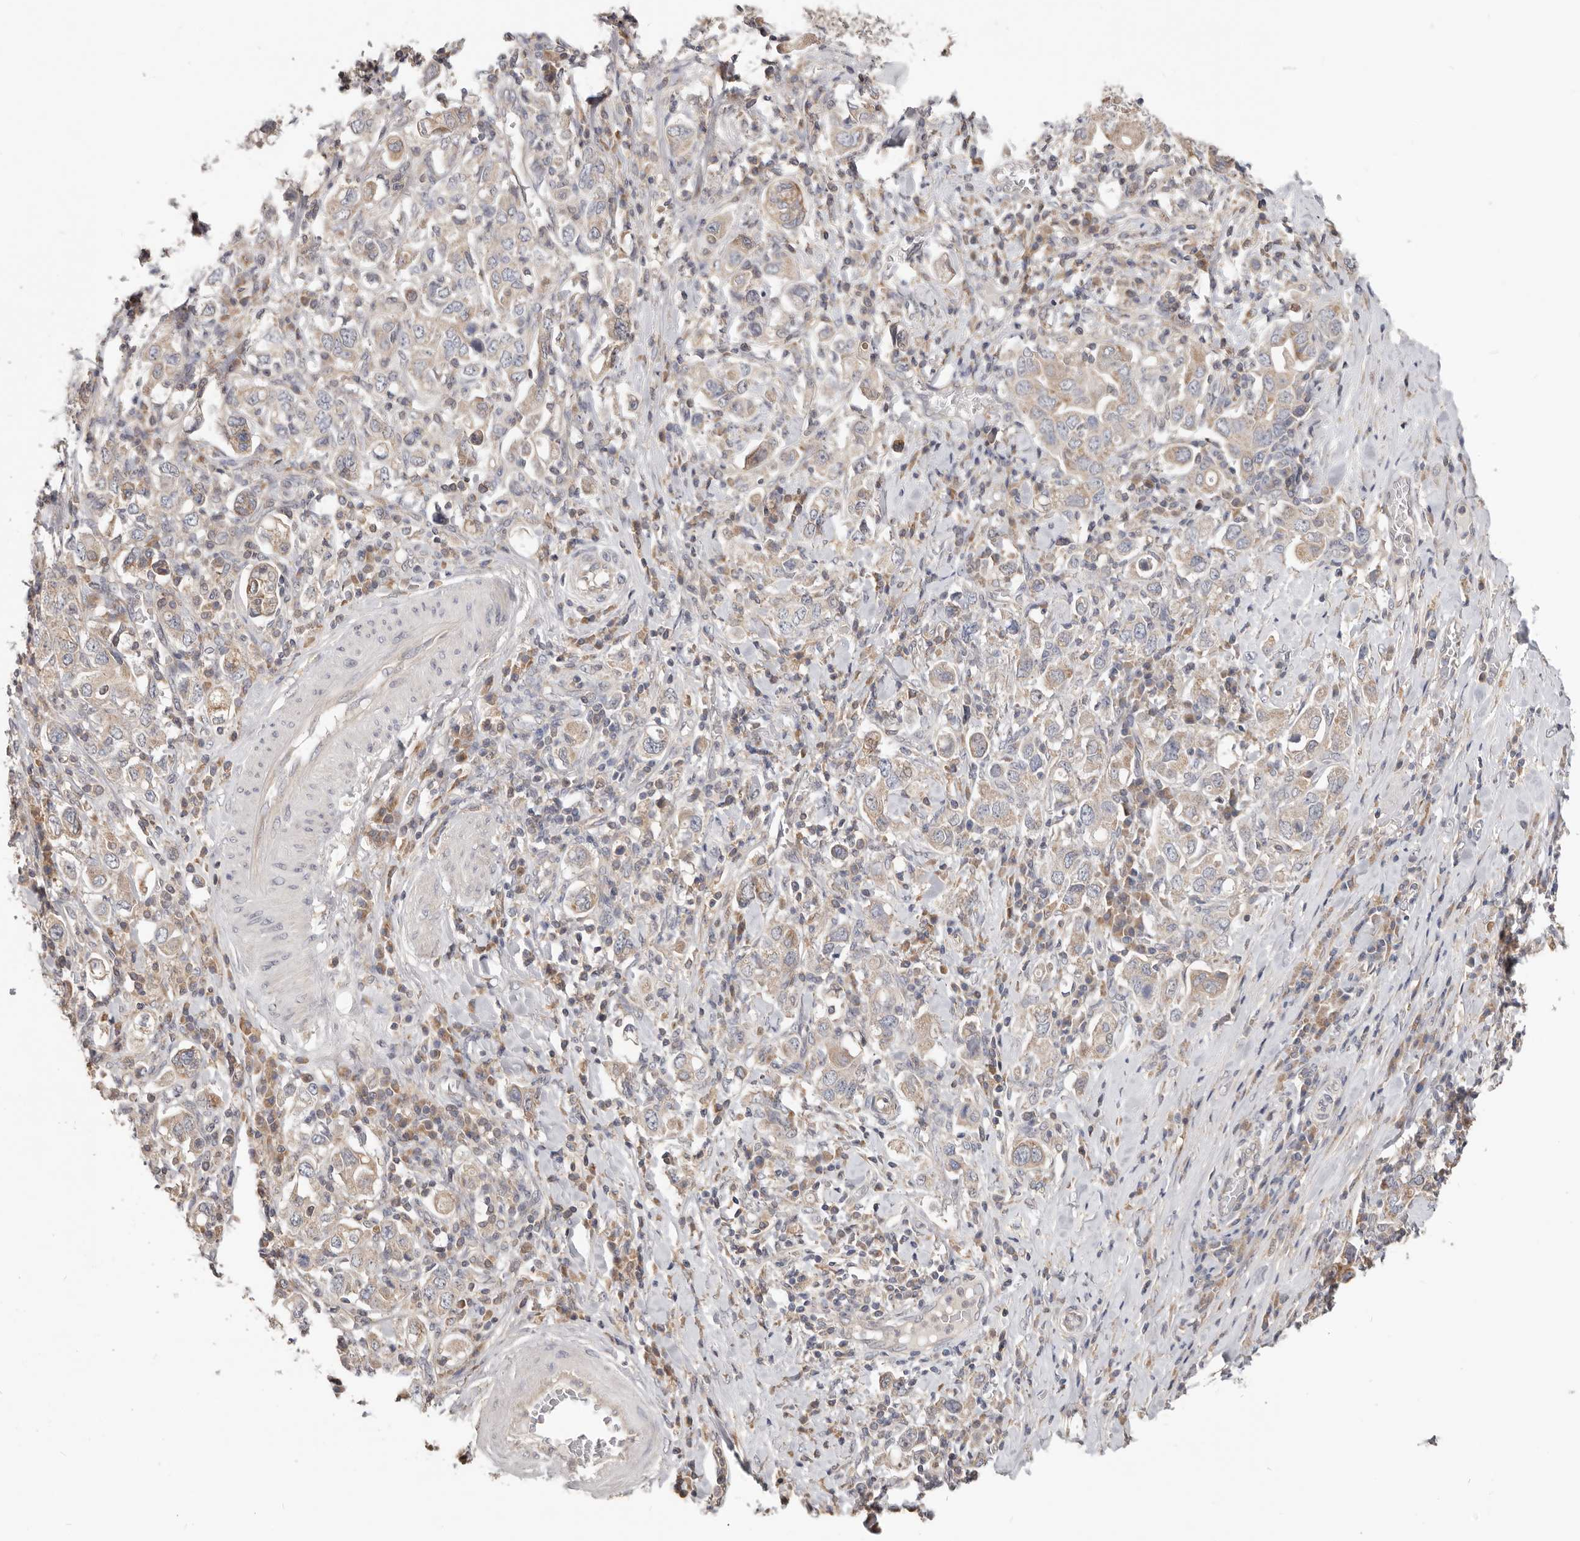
{"staining": {"intensity": "moderate", "quantity": "<25%", "location": "cytoplasmic/membranous"}, "tissue": "stomach cancer", "cell_type": "Tumor cells", "image_type": "cancer", "snomed": [{"axis": "morphology", "description": "Adenocarcinoma, NOS"}, {"axis": "topography", "description": "Stomach, upper"}], "caption": "This is an image of IHC staining of stomach adenocarcinoma, which shows moderate expression in the cytoplasmic/membranous of tumor cells.", "gene": "LRP6", "patient": {"sex": "male", "age": 62}}